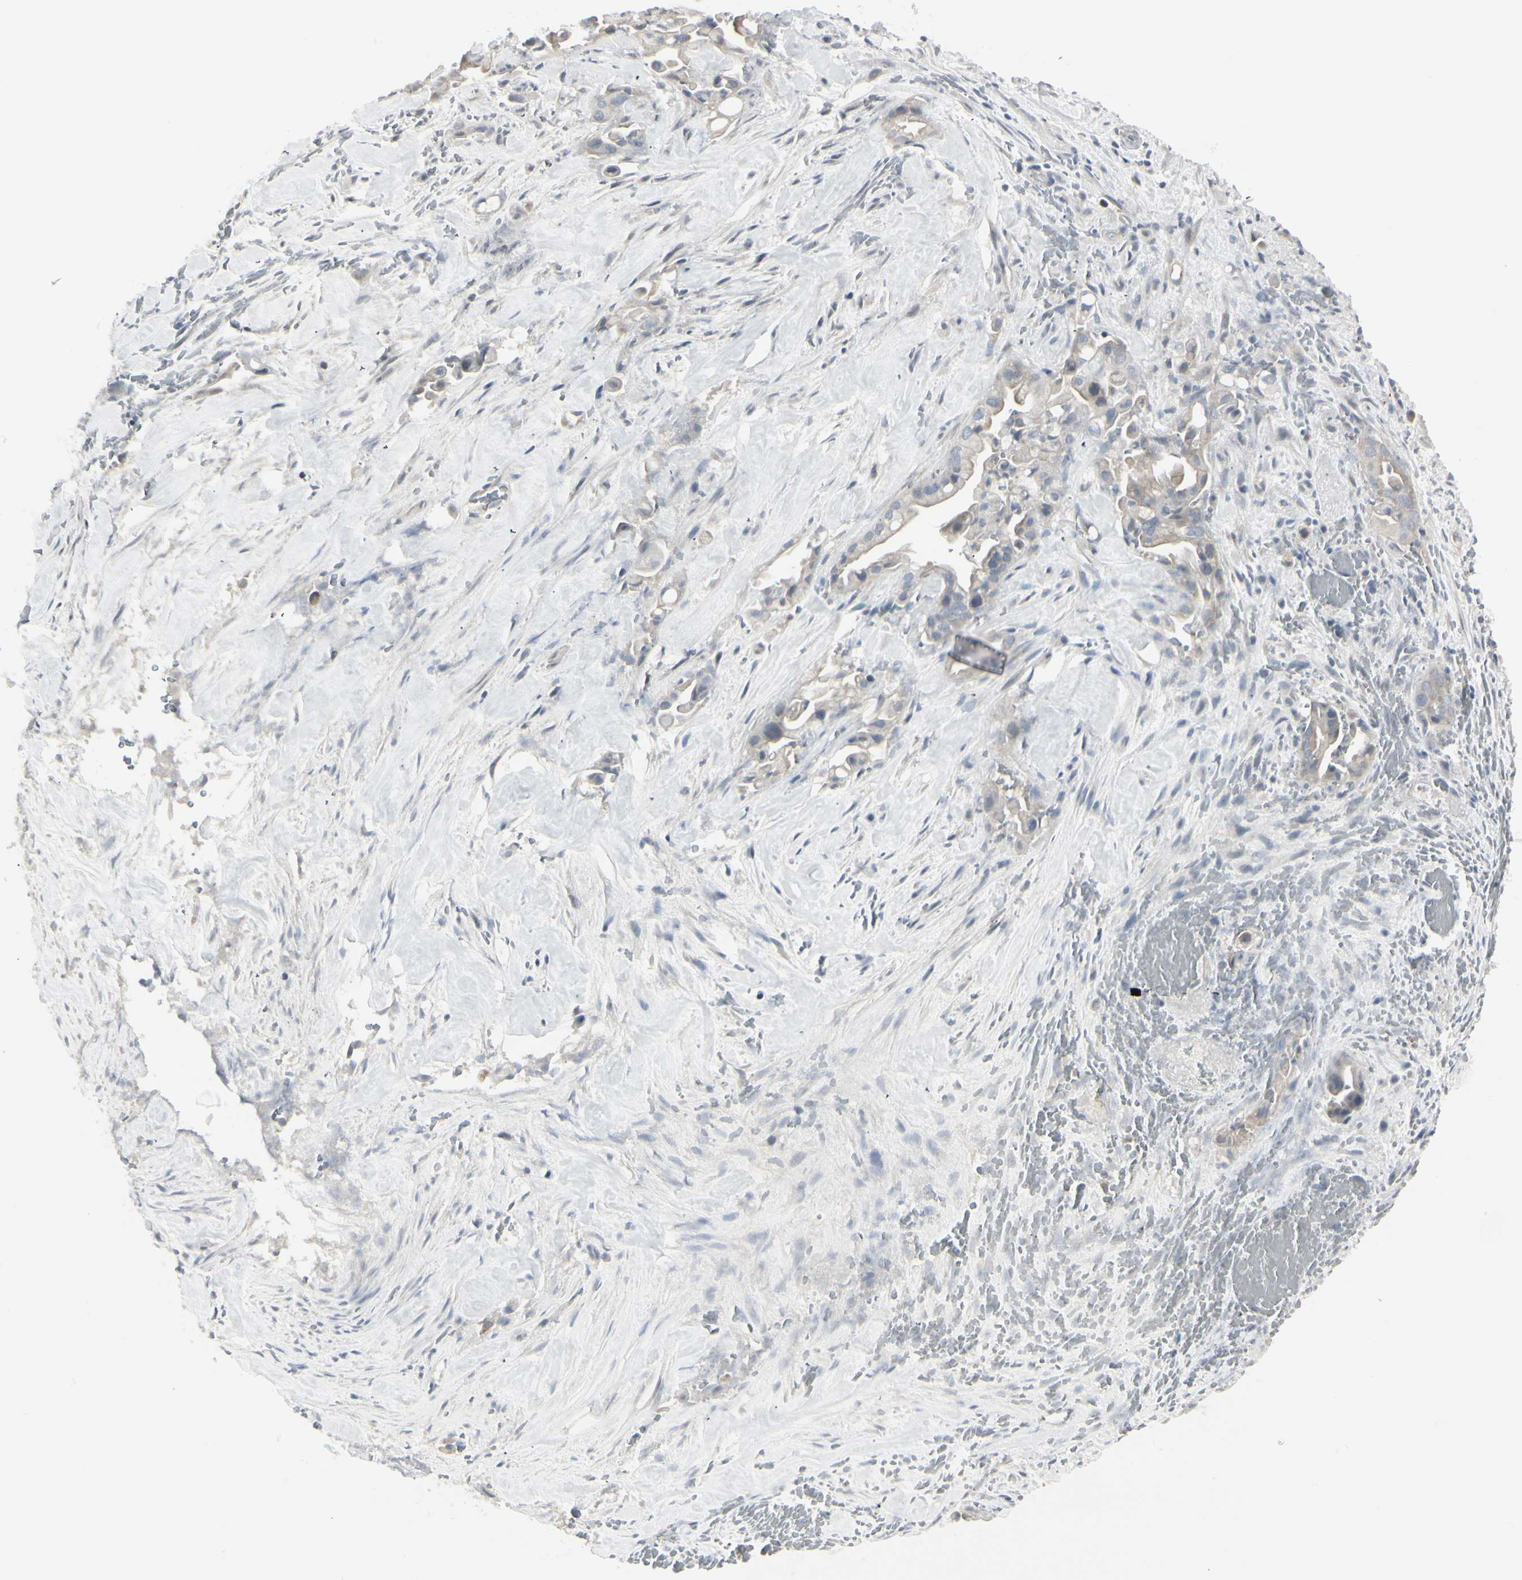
{"staining": {"intensity": "weak", "quantity": "<25%", "location": "cytoplasmic/membranous"}, "tissue": "liver cancer", "cell_type": "Tumor cells", "image_type": "cancer", "snomed": [{"axis": "morphology", "description": "Cholangiocarcinoma"}, {"axis": "topography", "description": "Liver"}], "caption": "IHC photomicrograph of human cholangiocarcinoma (liver) stained for a protein (brown), which demonstrates no expression in tumor cells.", "gene": "DMPK", "patient": {"sex": "female", "age": 68}}